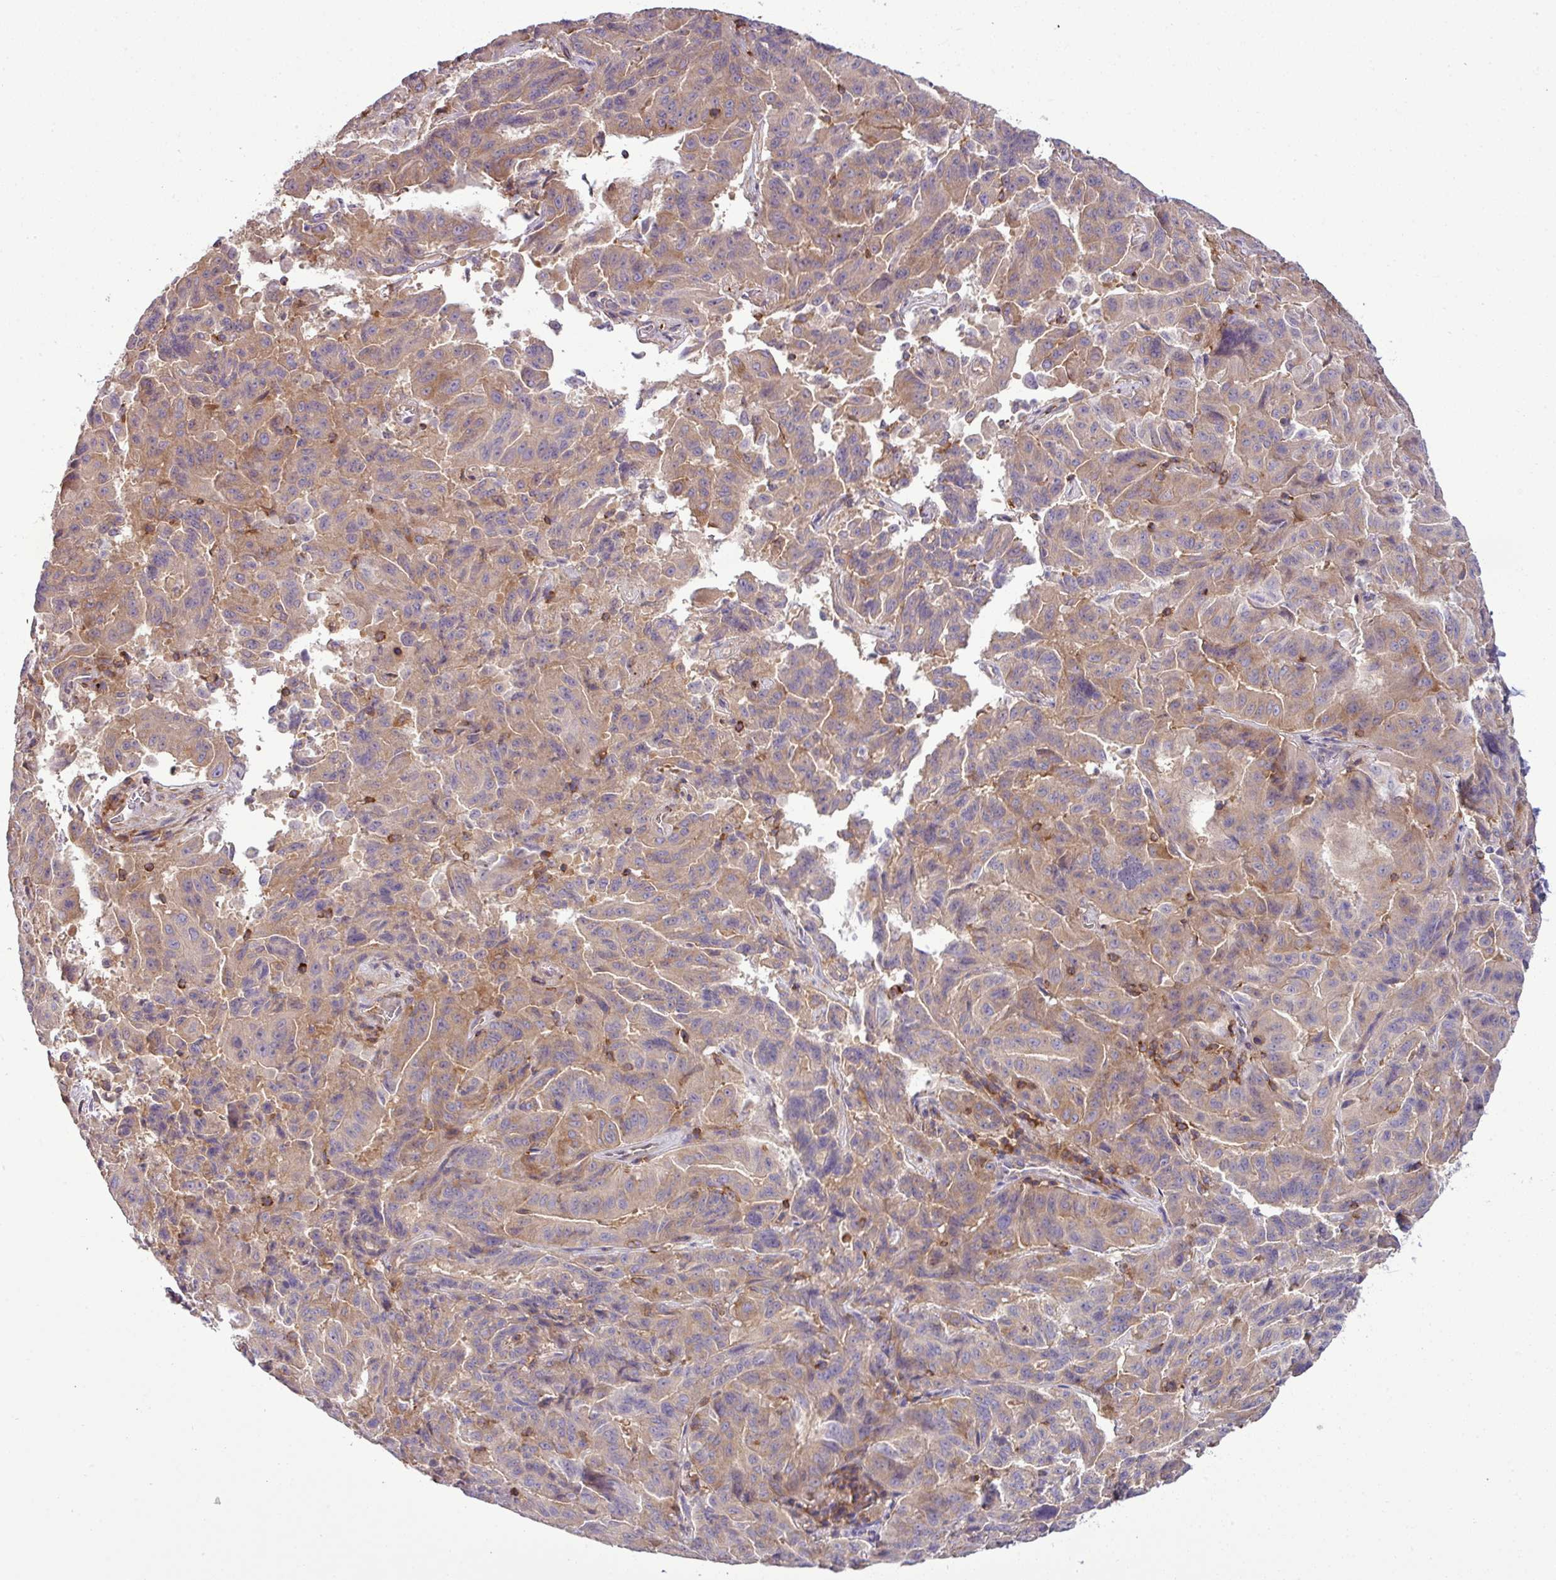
{"staining": {"intensity": "moderate", "quantity": "25%-75%", "location": "cytoplasmic/membranous"}, "tissue": "pancreatic cancer", "cell_type": "Tumor cells", "image_type": "cancer", "snomed": [{"axis": "morphology", "description": "Adenocarcinoma, NOS"}, {"axis": "topography", "description": "Pancreas"}], "caption": "There is medium levels of moderate cytoplasmic/membranous positivity in tumor cells of pancreatic cancer, as demonstrated by immunohistochemical staining (brown color).", "gene": "LRRC74B", "patient": {"sex": "male", "age": 63}}